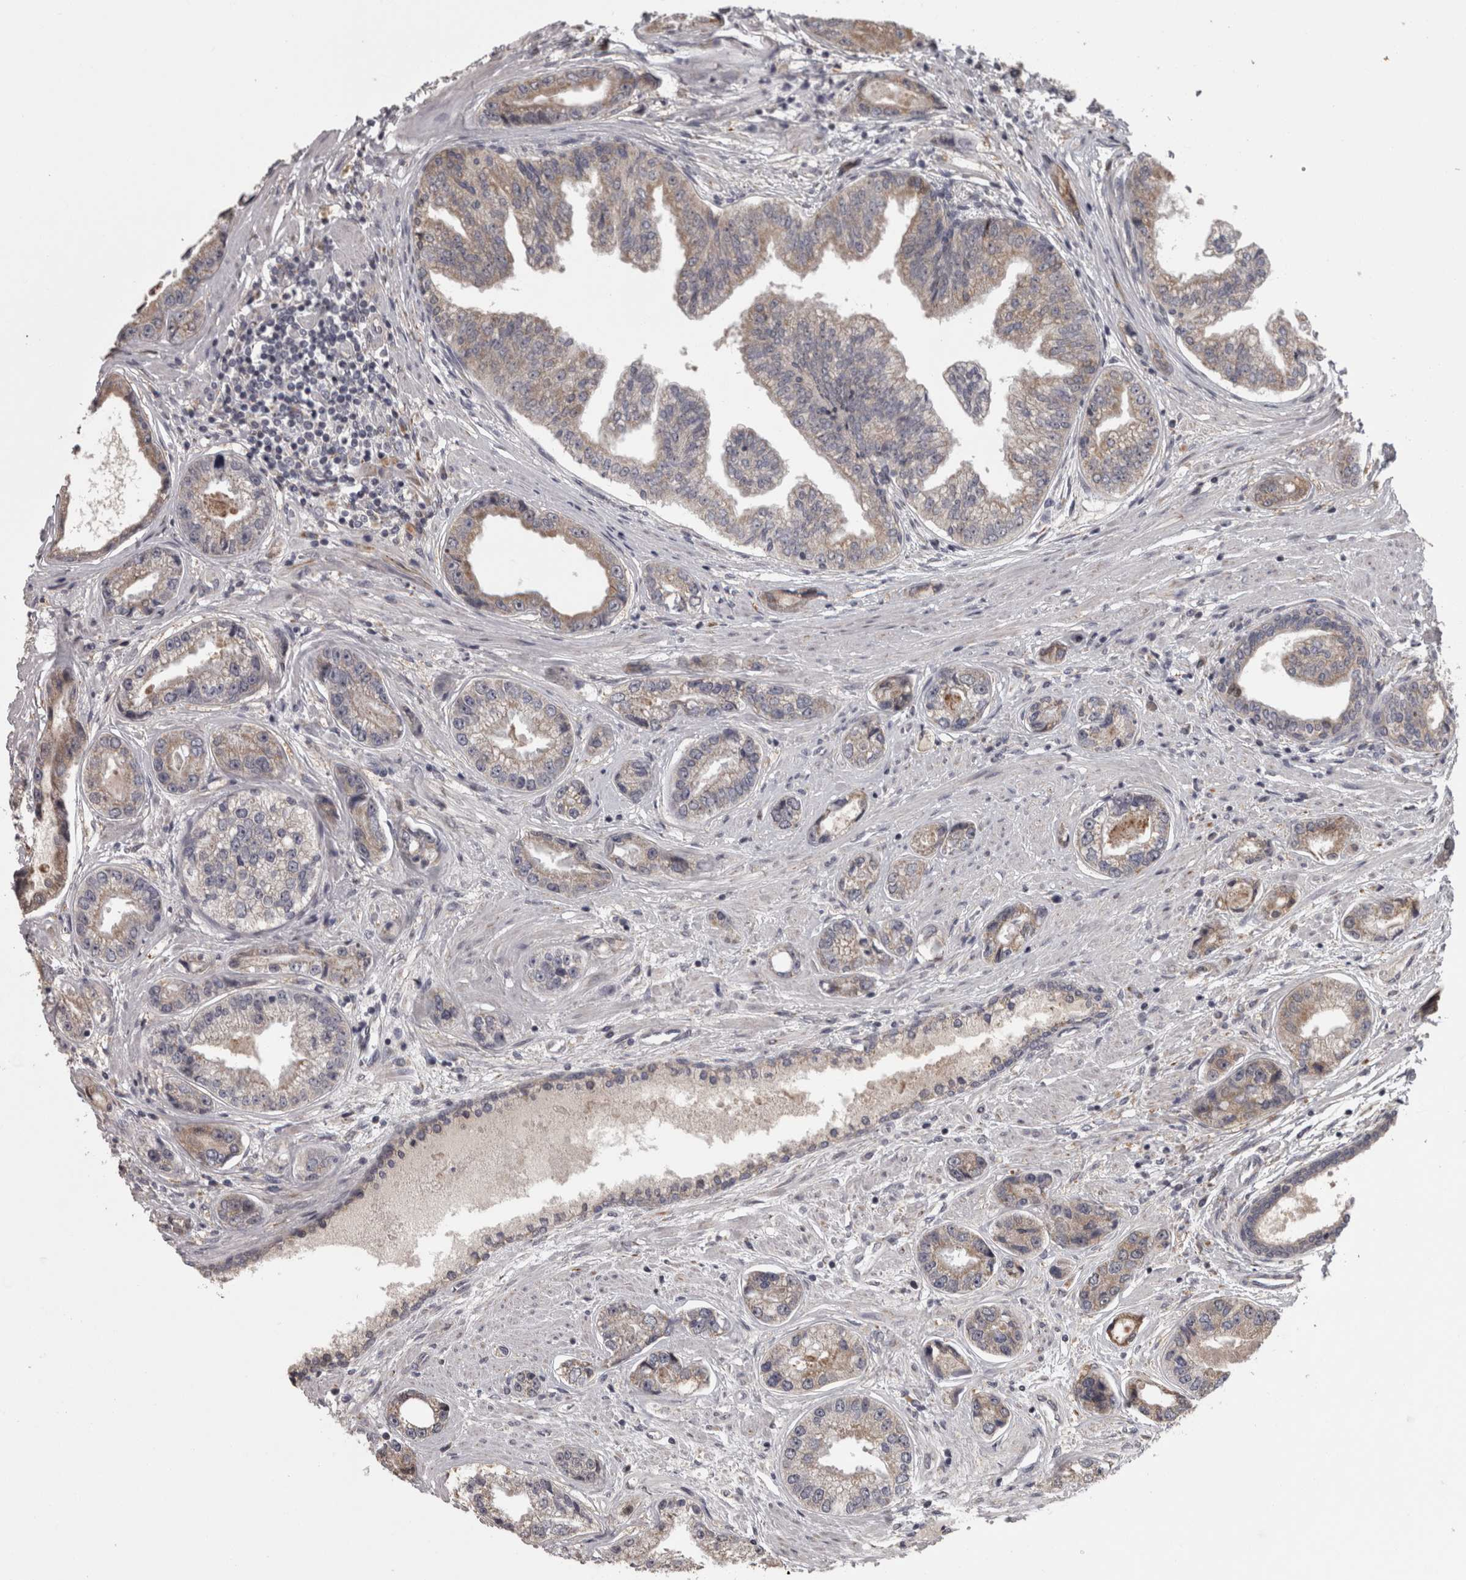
{"staining": {"intensity": "weak", "quantity": "25%-75%", "location": "cytoplasmic/membranous"}, "tissue": "prostate cancer", "cell_type": "Tumor cells", "image_type": "cancer", "snomed": [{"axis": "morphology", "description": "Adenocarcinoma, High grade"}, {"axis": "topography", "description": "Prostate"}], "caption": "An IHC histopathology image of neoplastic tissue is shown. Protein staining in brown shows weak cytoplasmic/membranous positivity in prostate cancer within tumor cells.", "gene": "DBT", "patient": {"sex": "male", "age": 61}}